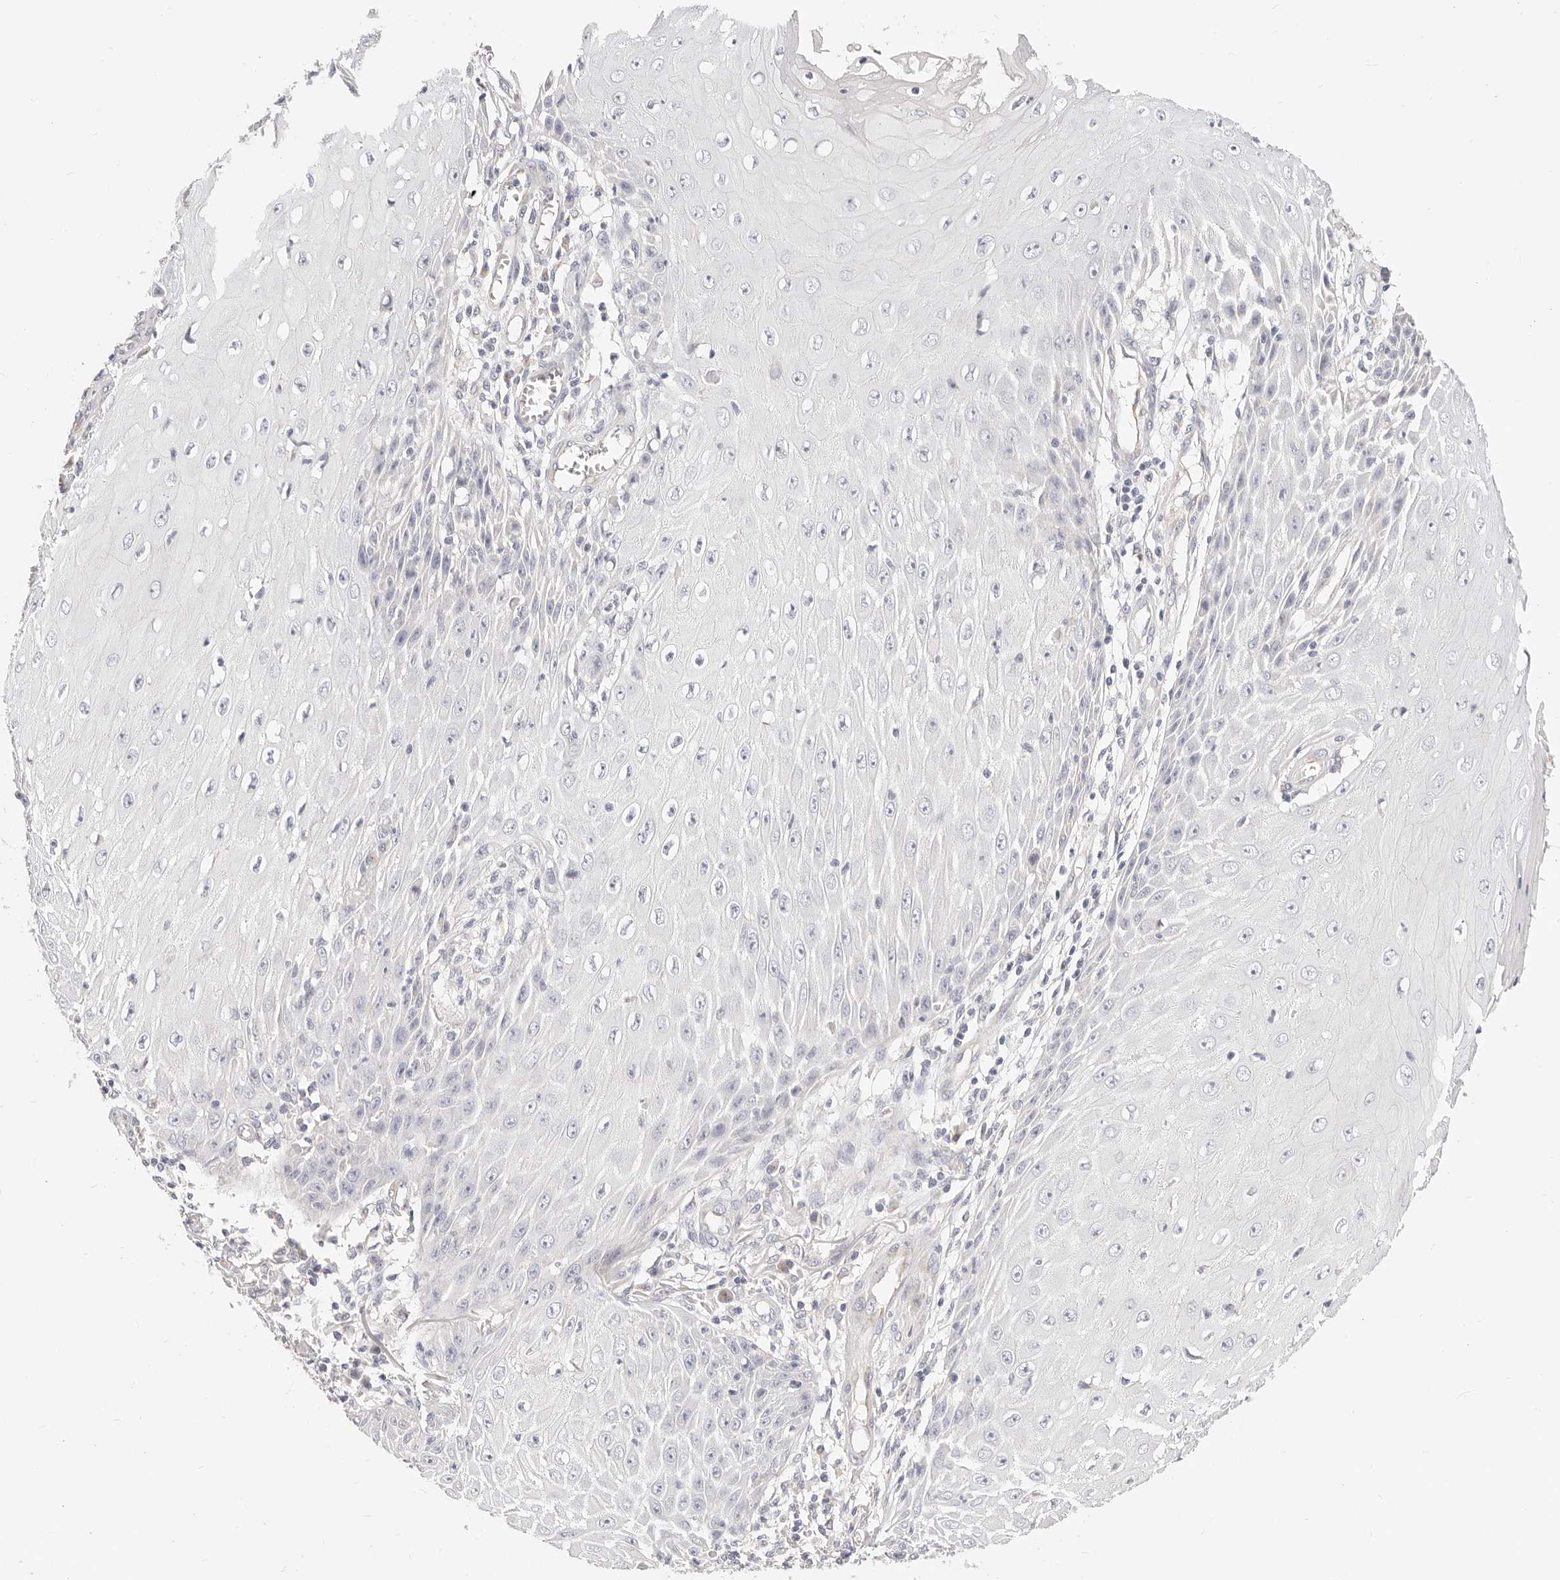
{"staining": {"intensity": "negative", "quantity": "none", "location": "none"}, "tissue": "skin cancer", "cell_type": "Tumor cells", "image_type": "cancer", "snomed": [{"axis": "morphology", "description": "Squamous cell carcinoma, NOS"}, {"axis": "topography", "description": "Skin"}], "caption": "DAB (3,3'-diaminobenzidine) immunohistochemical staining of human skin cancer reveals no significant expression in tumor cells.", "gene": "DTNBP1", "patient": {"sex": "female", "age": 73}}